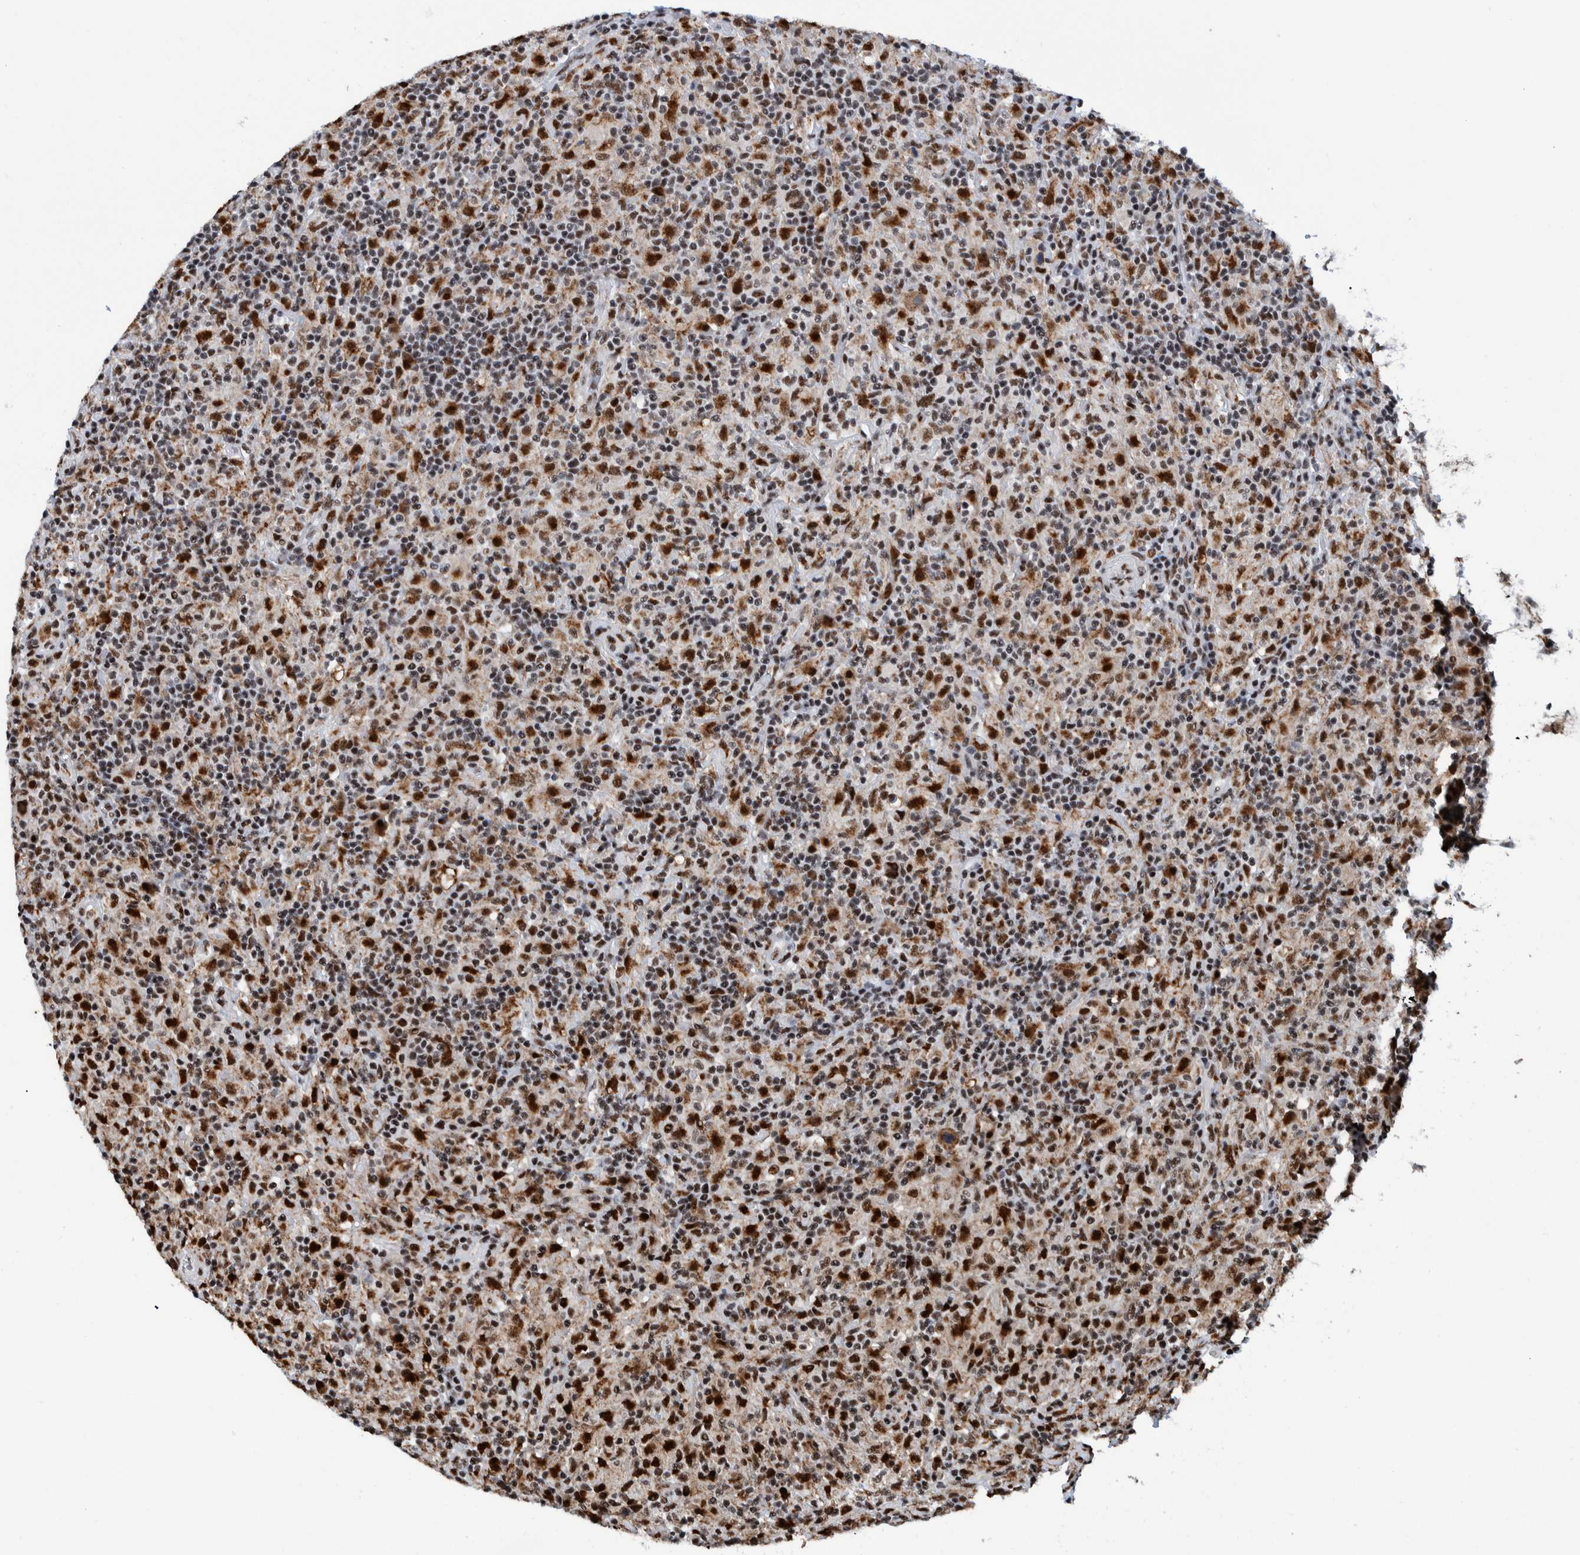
{"staining": {"intensity": "moderate", "quantity": ">75%", "location": "nuclear"}, "tissue": "lymphoma", "cell_type": "Tumor cells", "image_type": "cancer", "snomed": [{"axis": "morphology", "description": "Hodgkin's disease, NOS"}, {"axis": "topography", "description": "Lymph node"}], "caption": "A brown stain highlights moderate nuclear staining of a protein in Hodgkin's disease tumor cells.", "gene": "EFTUD2", "patient": {"sex": "male", "age": 70}}